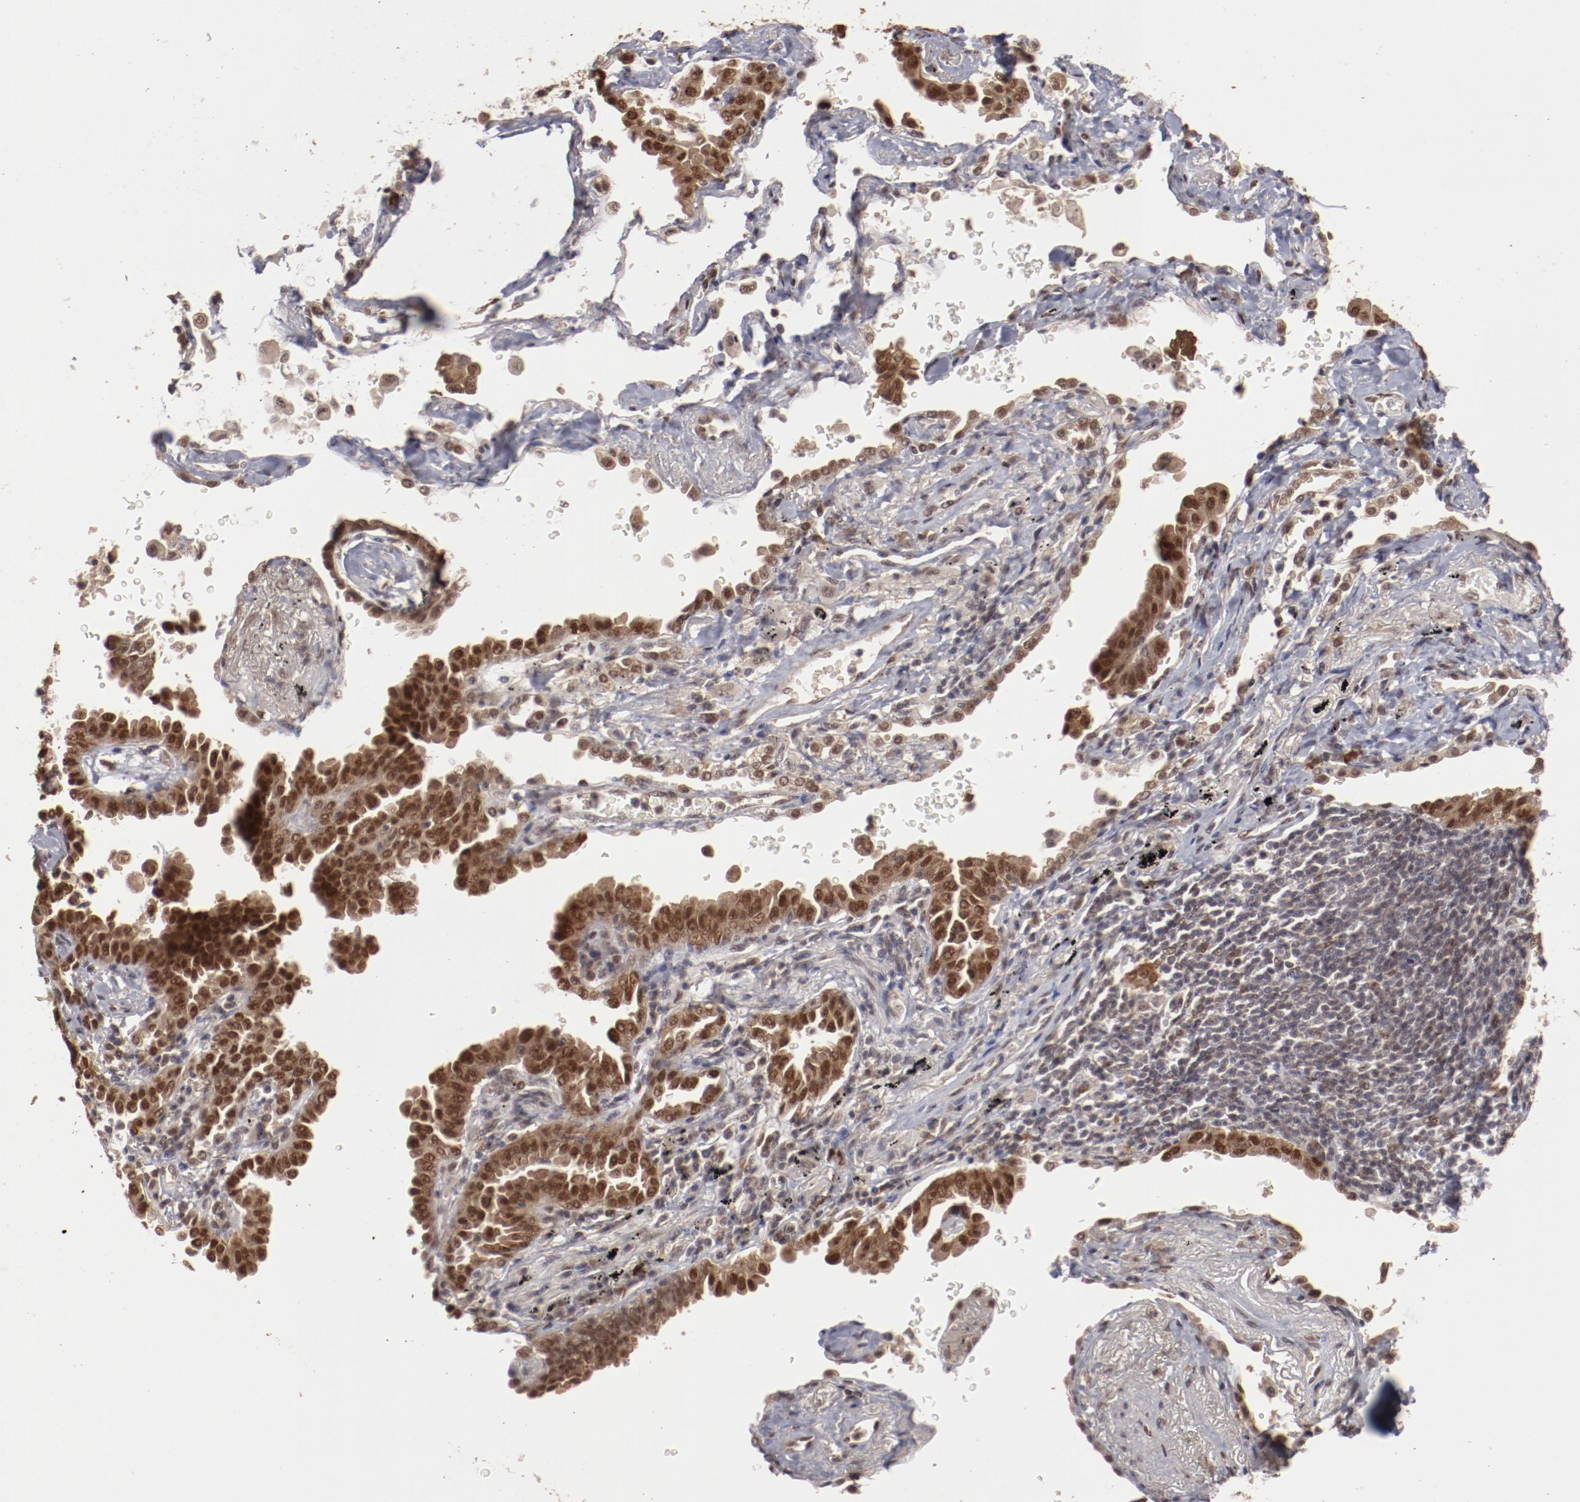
{"staining": {"intensity": "strong", "quantity": ">75%", "location": "cytoplasmic/membranous,nuclear"}, "tissue": "lung cancer", "cell_type": "Tumor cells", "image_type": "cancer", "snomed": [{"axis": "morphology", "description": "Adenocarcinoma, NOS"}, {"axis": "topography", "description": "Lung"}], "caption": "There is high levels of strong cytoplasmic/membranous and nuclear expression in tumor cells of lung cancer, as demonstrated by immunohistochemical staining (brown color).", "gene": "CLOCK", "patient": {"sex": "female", "age": 64}}